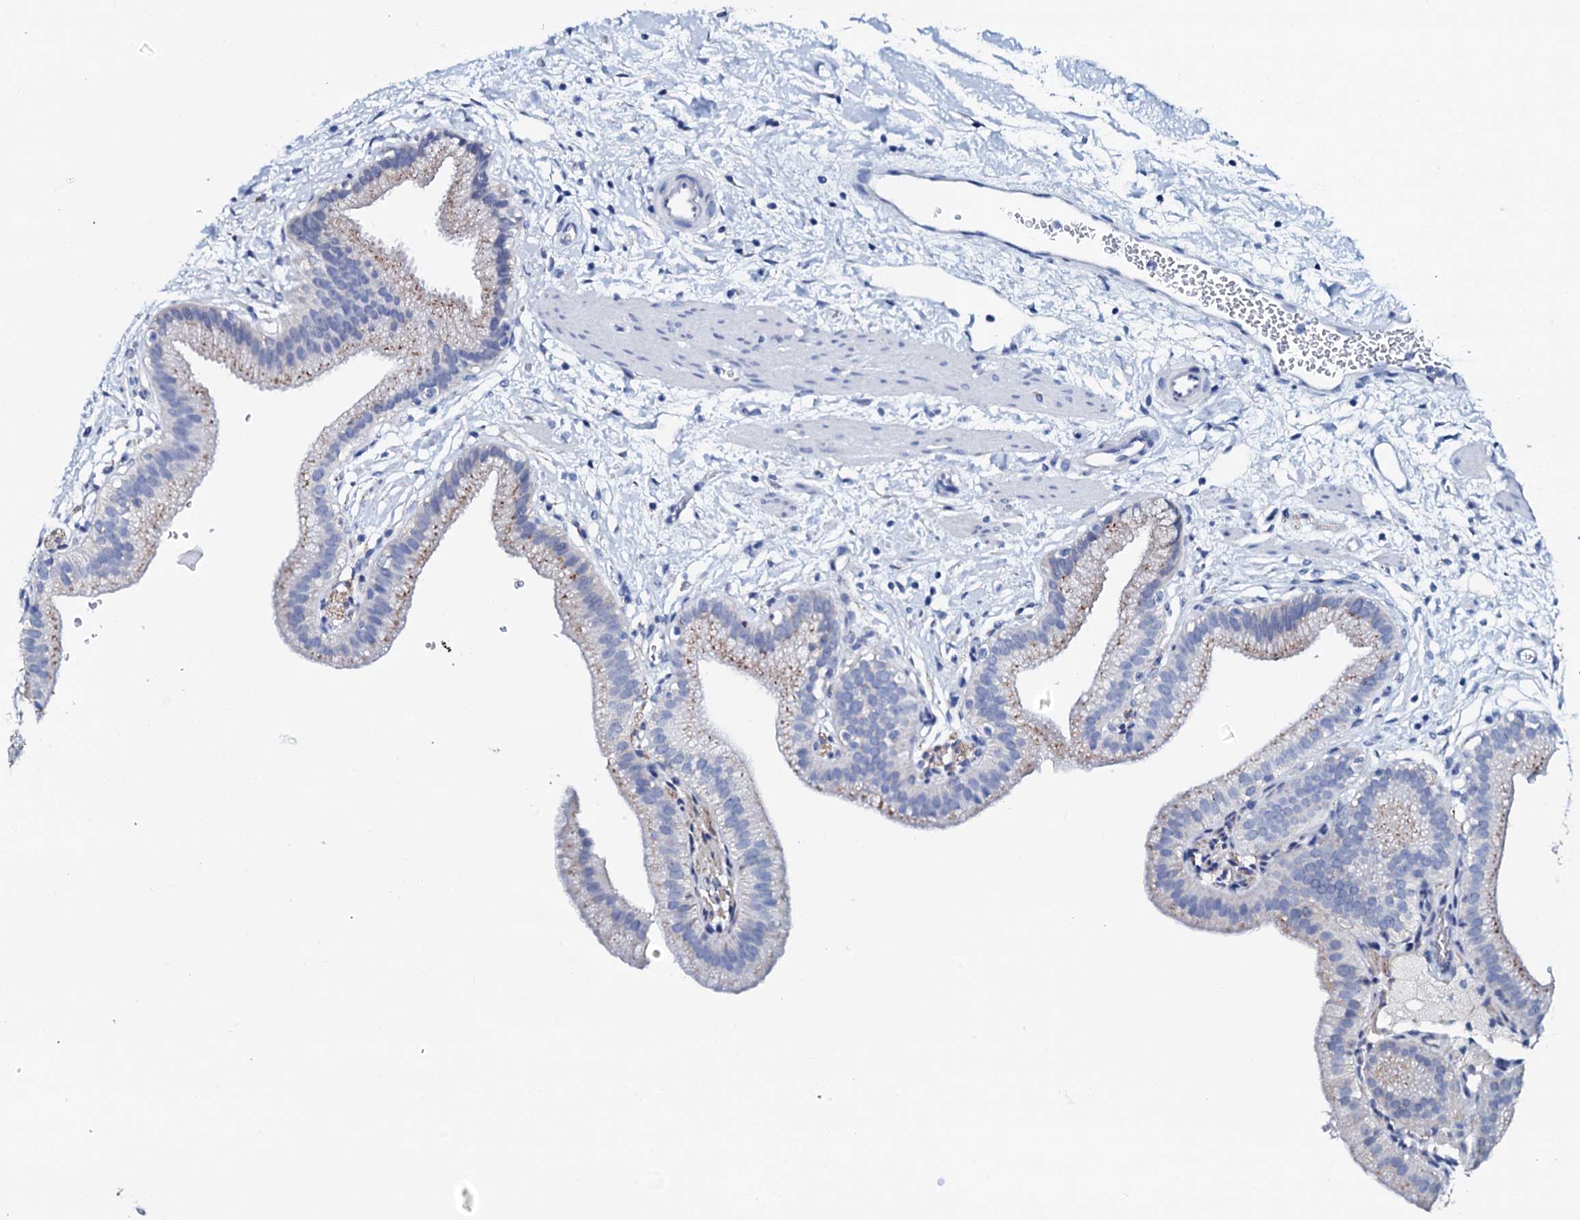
{"staining": {"intensity": "weak", "quantity": "25%-75%", "location": "cytoplasmic/membranous"}, "tissue": "gallbladder", "cell_type": "Glandular cells", "image_type": "normal", "snomed": [{"axis": "morphology", "description": "Normal tissue, NOS"}, {"axis": "topography", "description": "Gallbladder"}], "caption": "A brown stain shows weak cytoplasmic/membranous expression of a protein in glandular cells of normal human gallbladder. The staining was performed using DAB (3,3'-diaminobenzidine) to visualize the protein expression in brown, while the nuclei were stained in blue with hematoxylin (Magnification: 20x).", "gene": "AMER2", "patient": {"sex": "male", "age": 55}}